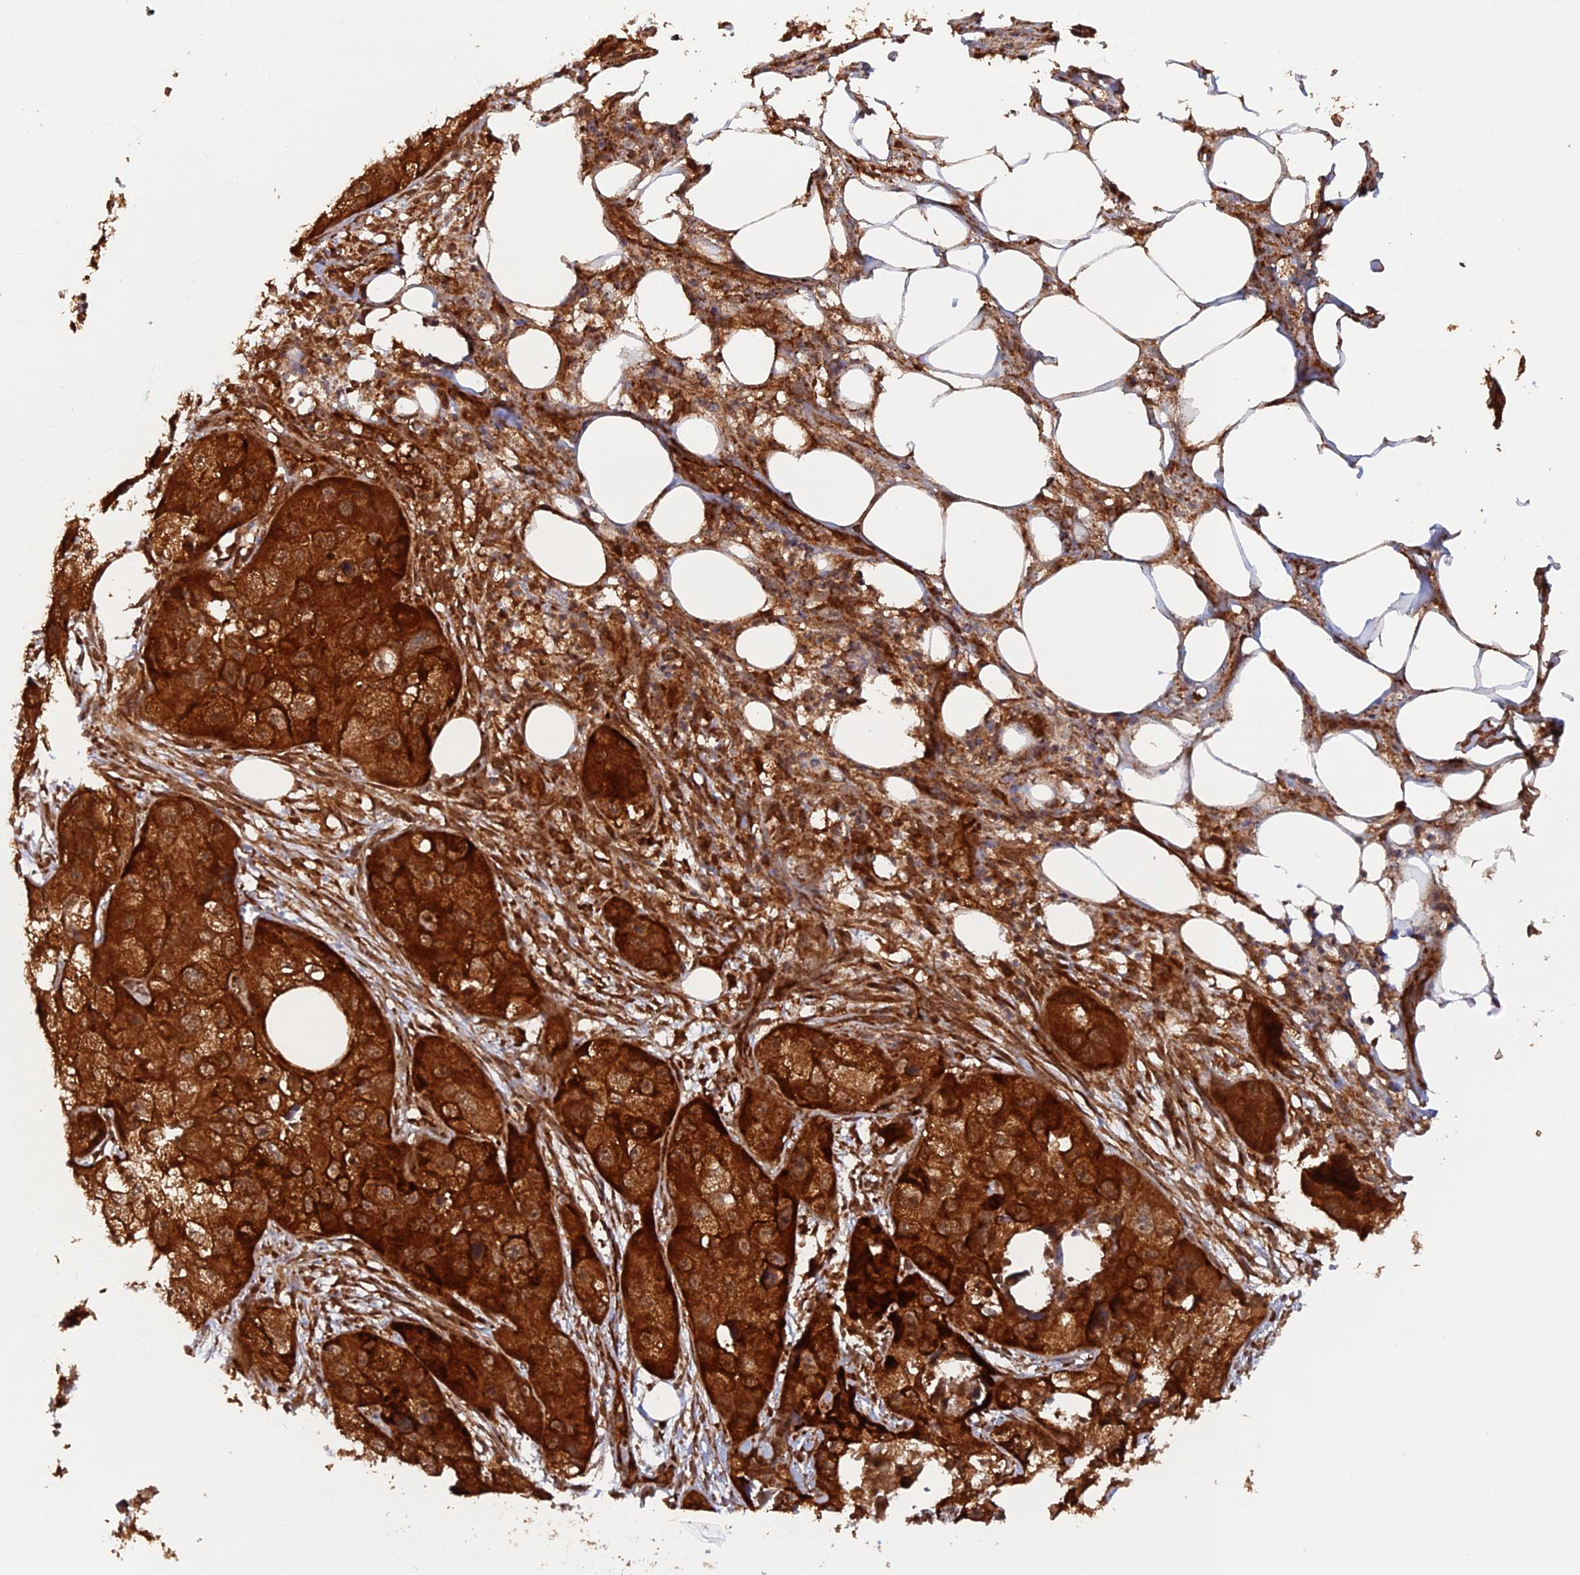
{"staining": {"intensity": "strong", "quantity": ">75%", "location": "cytoplasmic/membranous"}, "tissue": "skin cancer", "cell_type": "Tumor cells", "image_type": "cancer", "snomed": [{"axis": "morphology", "description": "Squamous cell carcinoma, NOS"}, {"axis": "topography", "description": "Skin"}, {"axis": "topography", "description": "Subcutis"}], "caption": "A brown stain shows strong cytoplasmic/membranous staining of a protein in human squamous cell carcinoma (skin) tumor cells.", "gene": "DTYMK", "patient": {"sex": "male", "age": 73}}